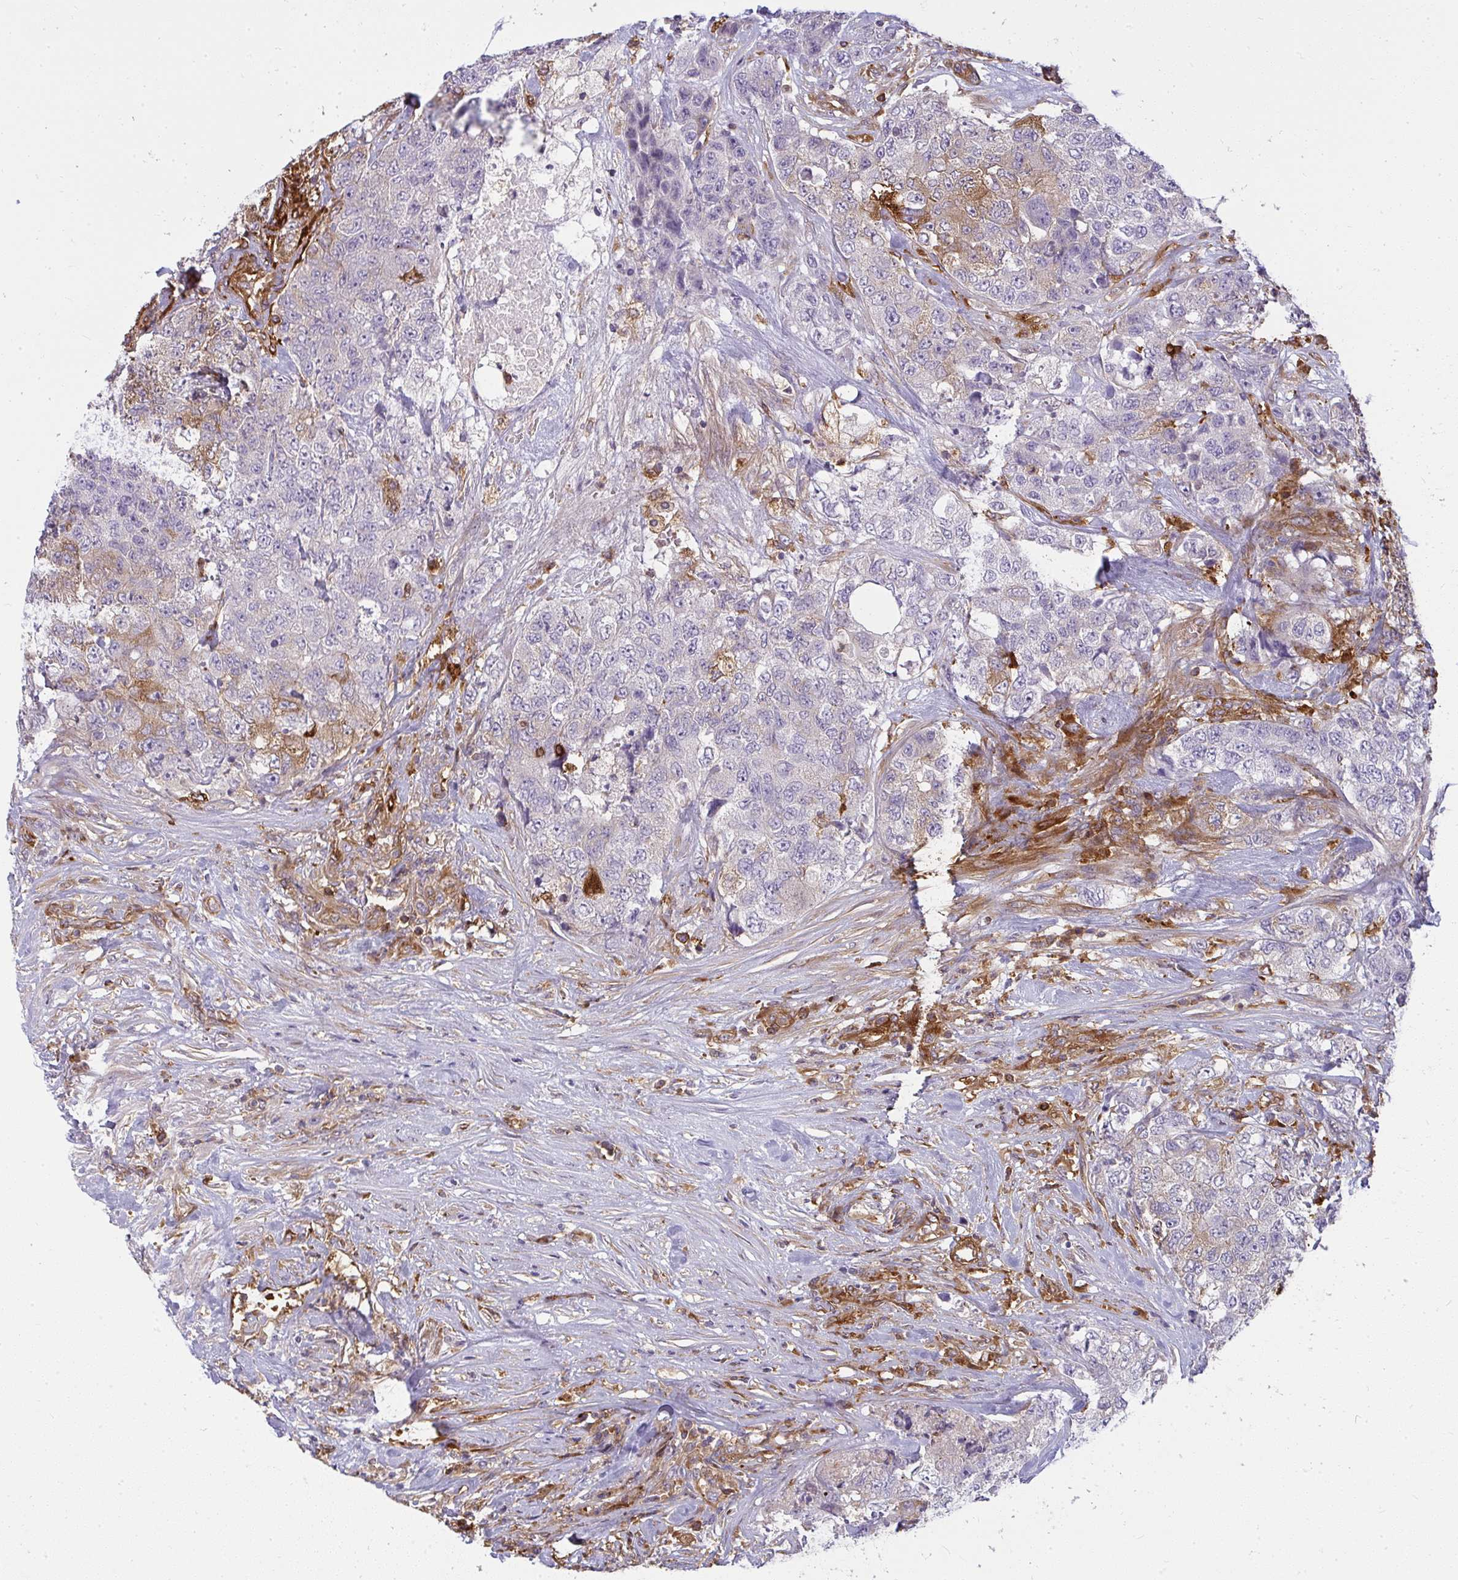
{"staining": {"intensity": "moderate", "quantity": "<25%", "location": "cytoplasmic/membranous"}, "tissue": "urothelial cancer", "cell_type": "Tumor cells", "image_type": "cancer", "snomed": [{"axis": "morphology", "description": "Urothelial carcinoma, High grade"}, {"axis": "topography", "description": "Urinary bladder"}], "caption": "Protein analysis of urothelial cancer tissue displays moderate cytoplasmic/membranous expression in about <25% of tumor cells.", "gene": "IFIT3", "patient": {"sex": "female", "age": 78}}